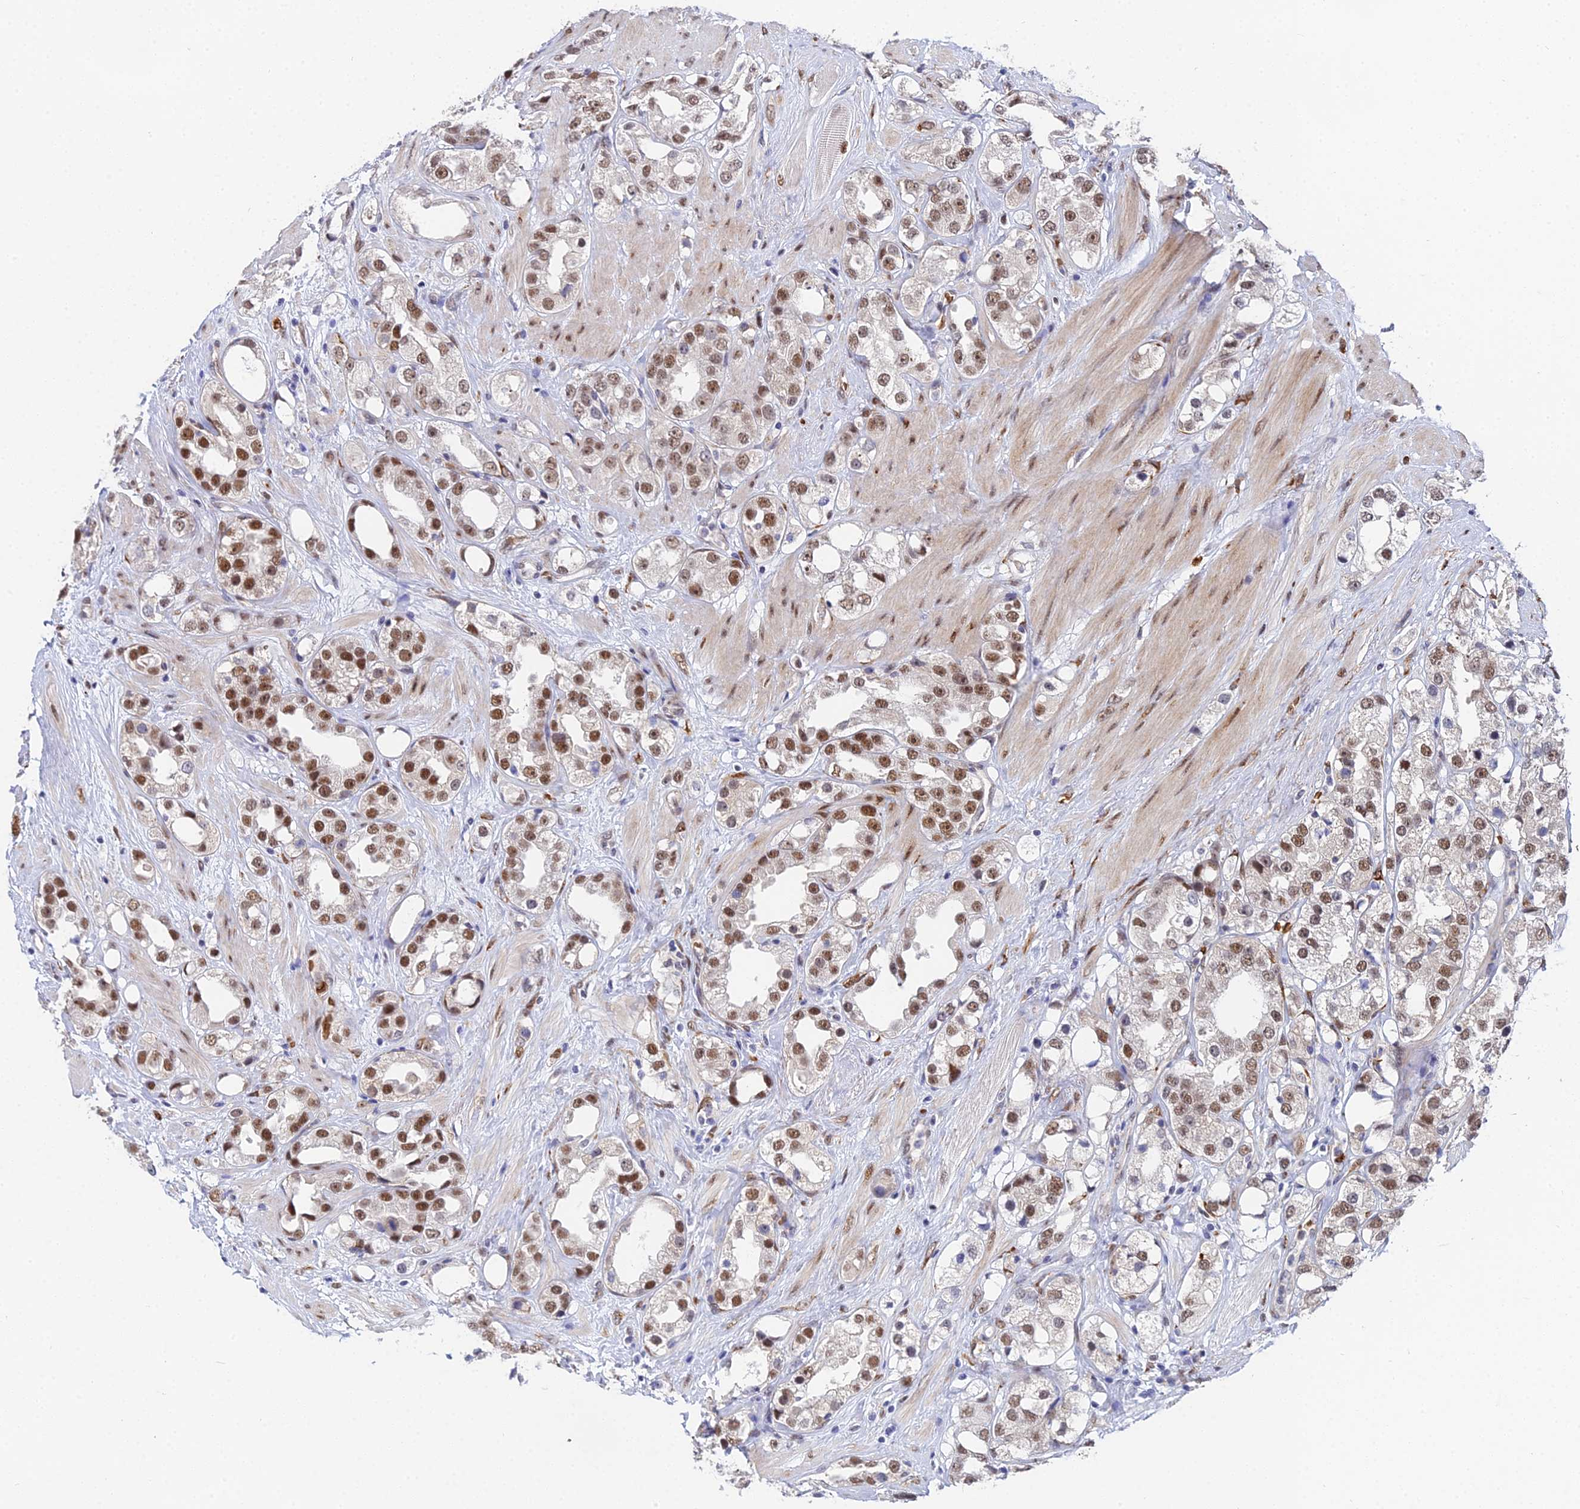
{"staining": {"intensity": "moderate", "quantity": ">75%", "location": "nuclear"}, "tissue": "prostate cancer", "cell_type": "Tumor cells", "image_type": "cancer", "snomed": [{"axis": "morphology", "description": "Adenocarcinoma, NOS"}, {"axis": "topography", "description": "Prostate"}], "caption": "Protein staining of prostate adenocarcinoma tissue displays moderate nuclear positivity in about >75% of tumor cells.", "gene": "BCL9", "patient": {"sex": "male", "age": 79}}